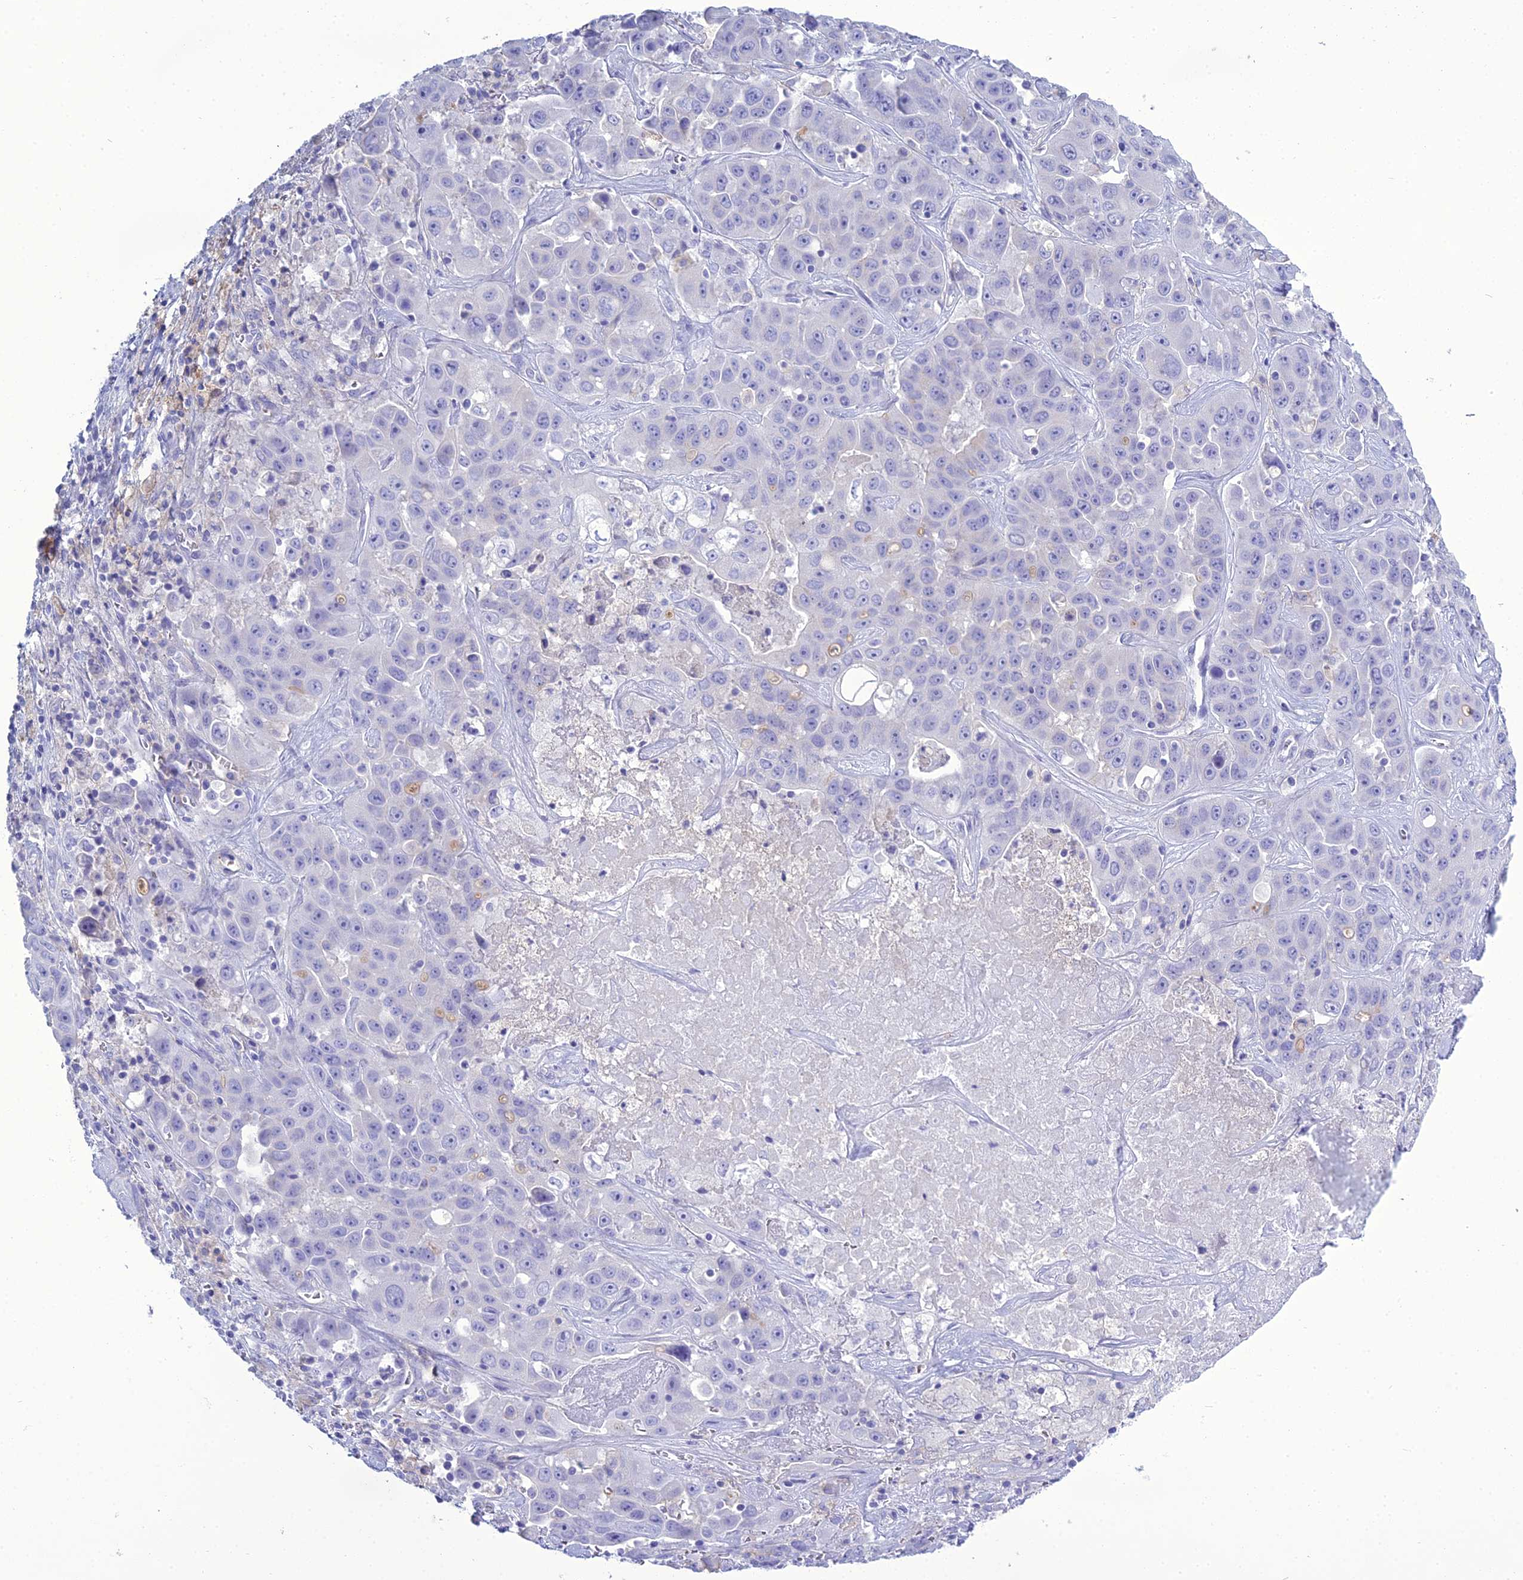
{"staining": {"intensity": "negative", "quantity": "none", "location": "none"}, "tissue": "liver cancer", "cell_type": "Tumor cells", "image_type": "cancer", "snomed": [{"axis": "morphology", "description": "Cholangiocarcinoma"}, {"axis": "topography", "description": "Liver"}], "caption": "Immunohistochemistry histopathology image of human cholangiocarcinoma (liver) stained for a protein (brown), which displays no positivity in tumor cells.", "gene": "ACE", "patient": {"sex": "female", "age": 52}}